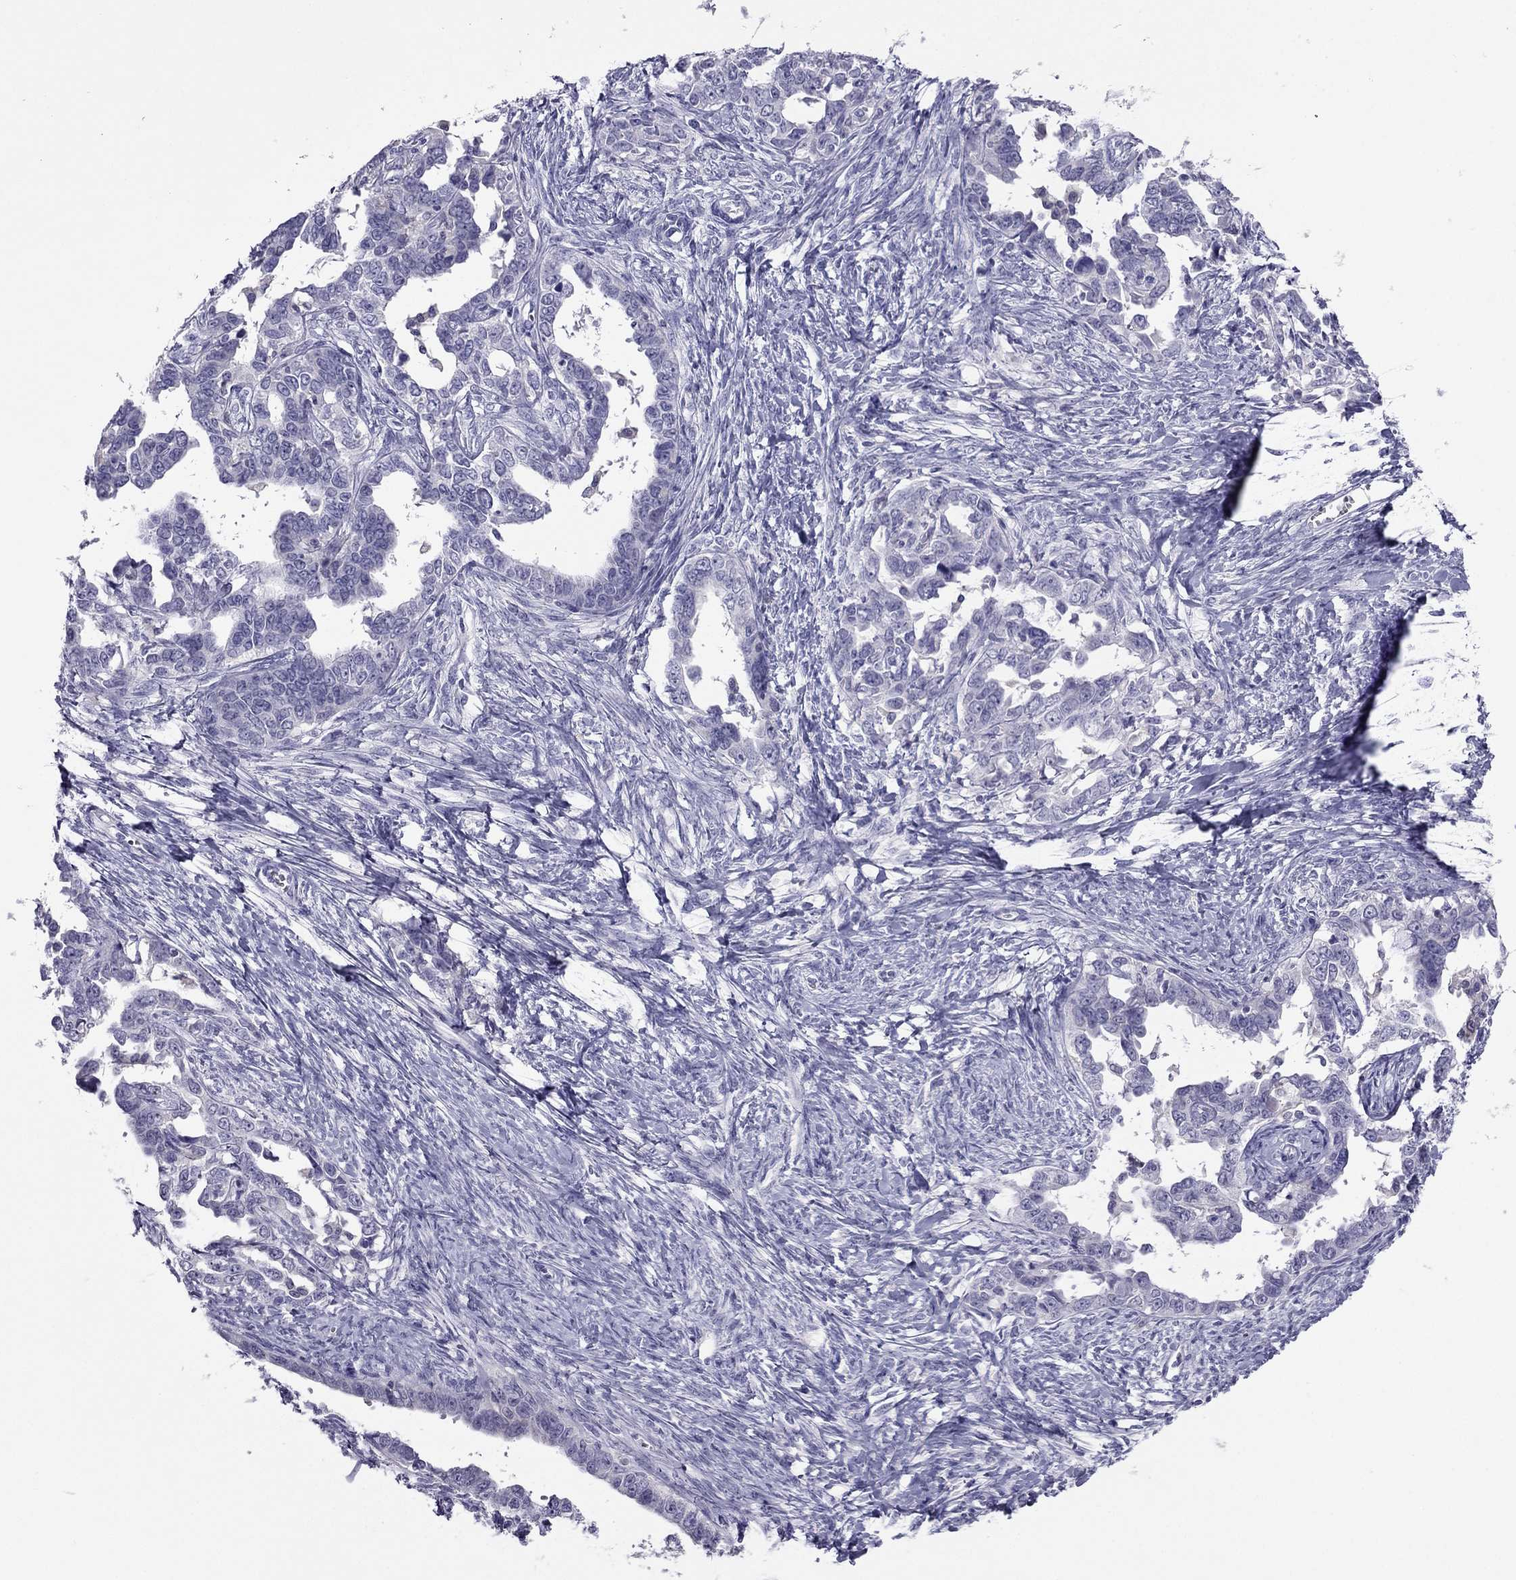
{"staining": {"intensity": "negative", "quantity": "none", "location": "none"}, "tissue": "ovarian cancer", "cell_type": "Tumor cells", "image_type": "cancer", "snomed": [{"axis": "morphology", "description": "Cystadenocarcinoma, serous, NOS"}, {"axis": "topography", "description": "Ovary"}], "caption": "Protein analysis of ovarian cancer (serous cystadenocarcinoma) reveals no significant staining in tumor cells.", "gene": "RGS8", "patient": {"sex": "female", "age": 69}}